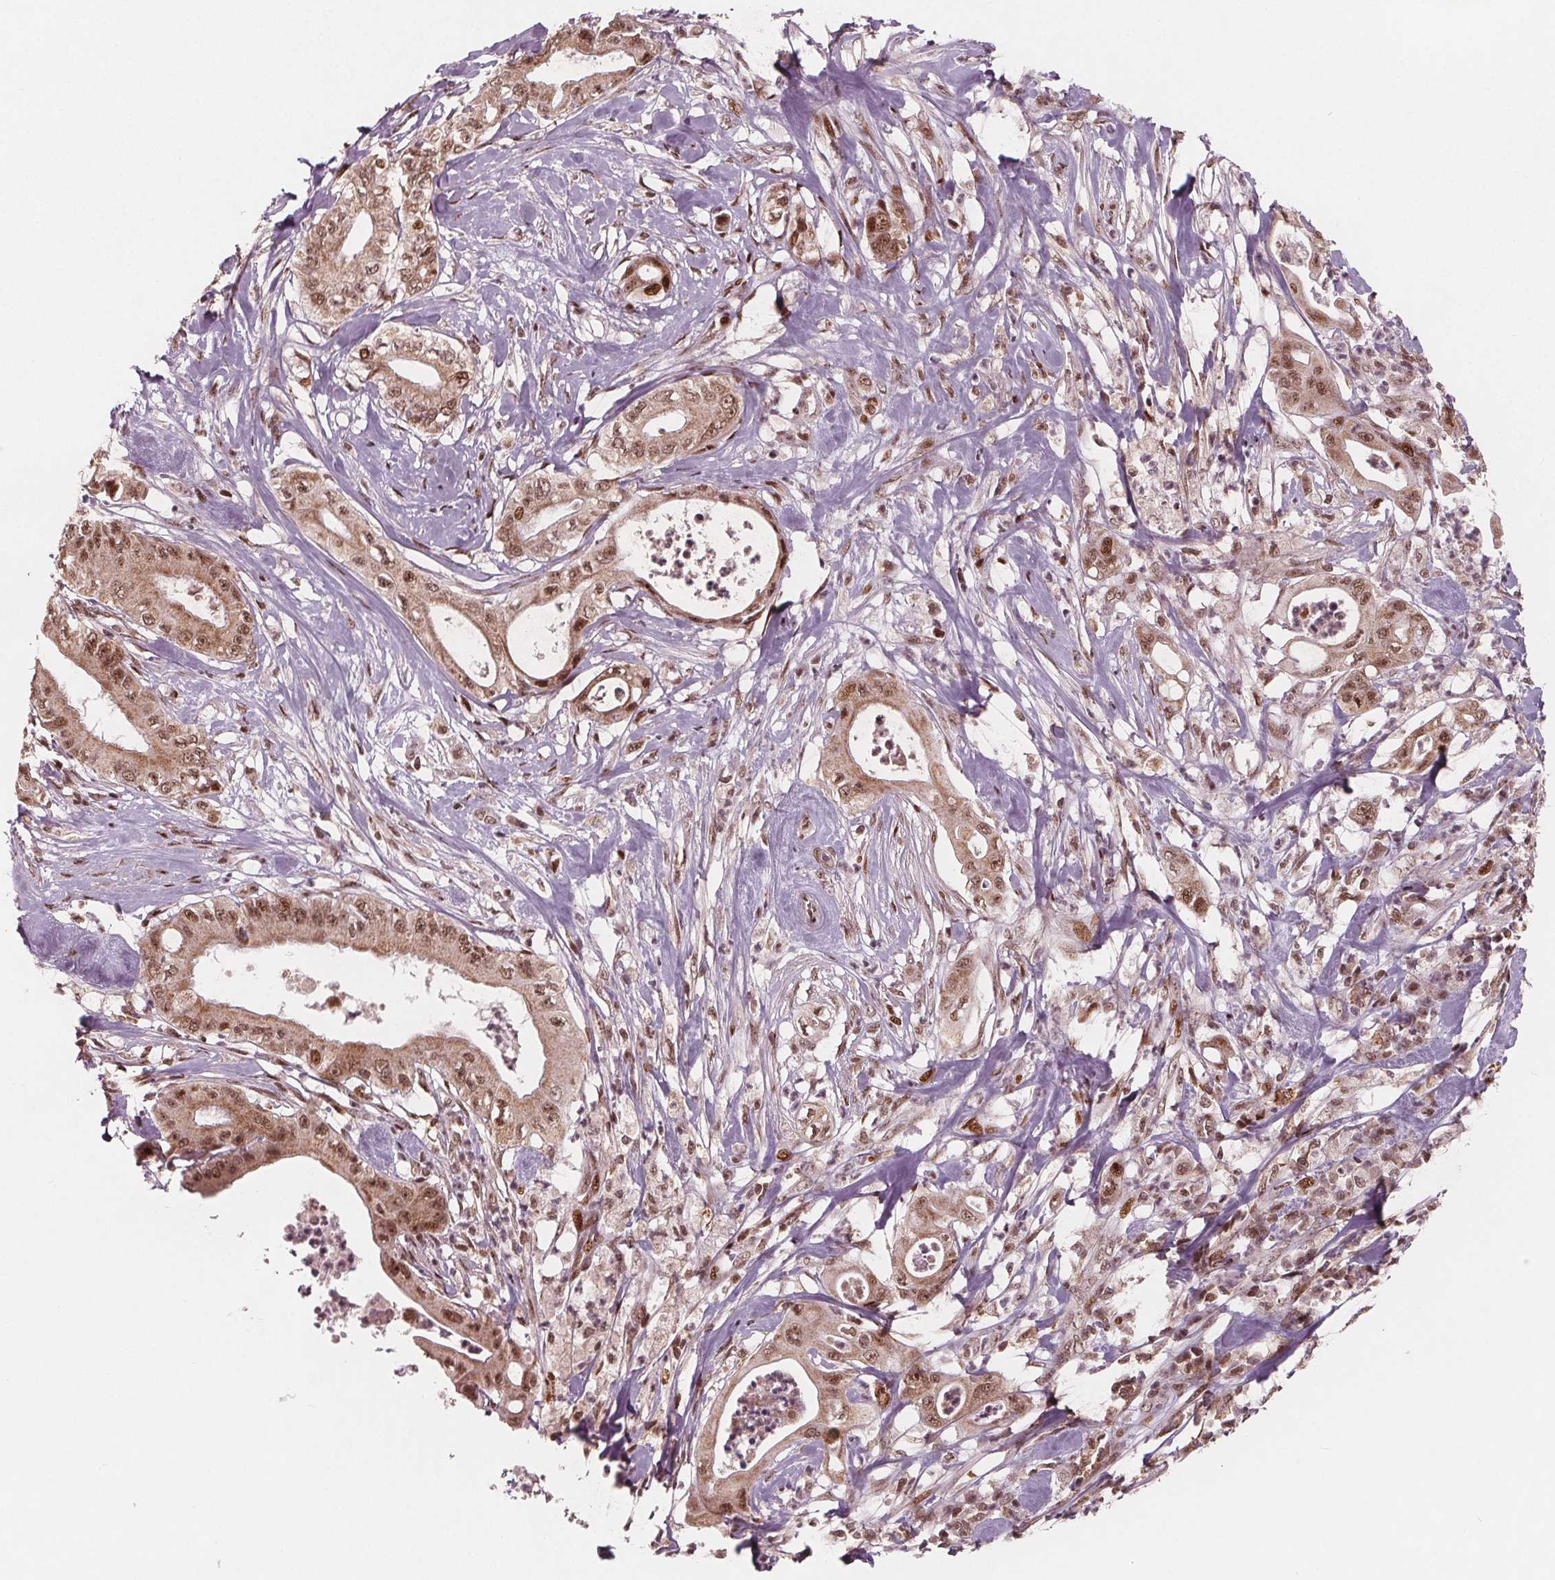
{"staining": {"intensity": "moderate", "quantity": ">75%", "location": "cytoplasmic/membranous,nuclear"}, "tissue": "pancreatic cancer", "cell_type": "Tumor cells", "image_type": "cancer", "snomed": [{"axis": "morphology", "description": "Adenocarcinoma, NOS"}, {"axis": "topography", "description": "Pancreas"}], "caption": "Pancreatic cancer was stained to show a protein in brown. There is medium levels of moderate cytoplasmic/membranous and nuclear positivity in about >75% of tumor cells. Using DAB (3,3'-diaminobenzidine) (brown) and hematoxylin (blue) stains, captured at high magnification using brightfield microscopy.", "gene": "SNRNP35", "patient": {"sex": "male", "age": 71}}